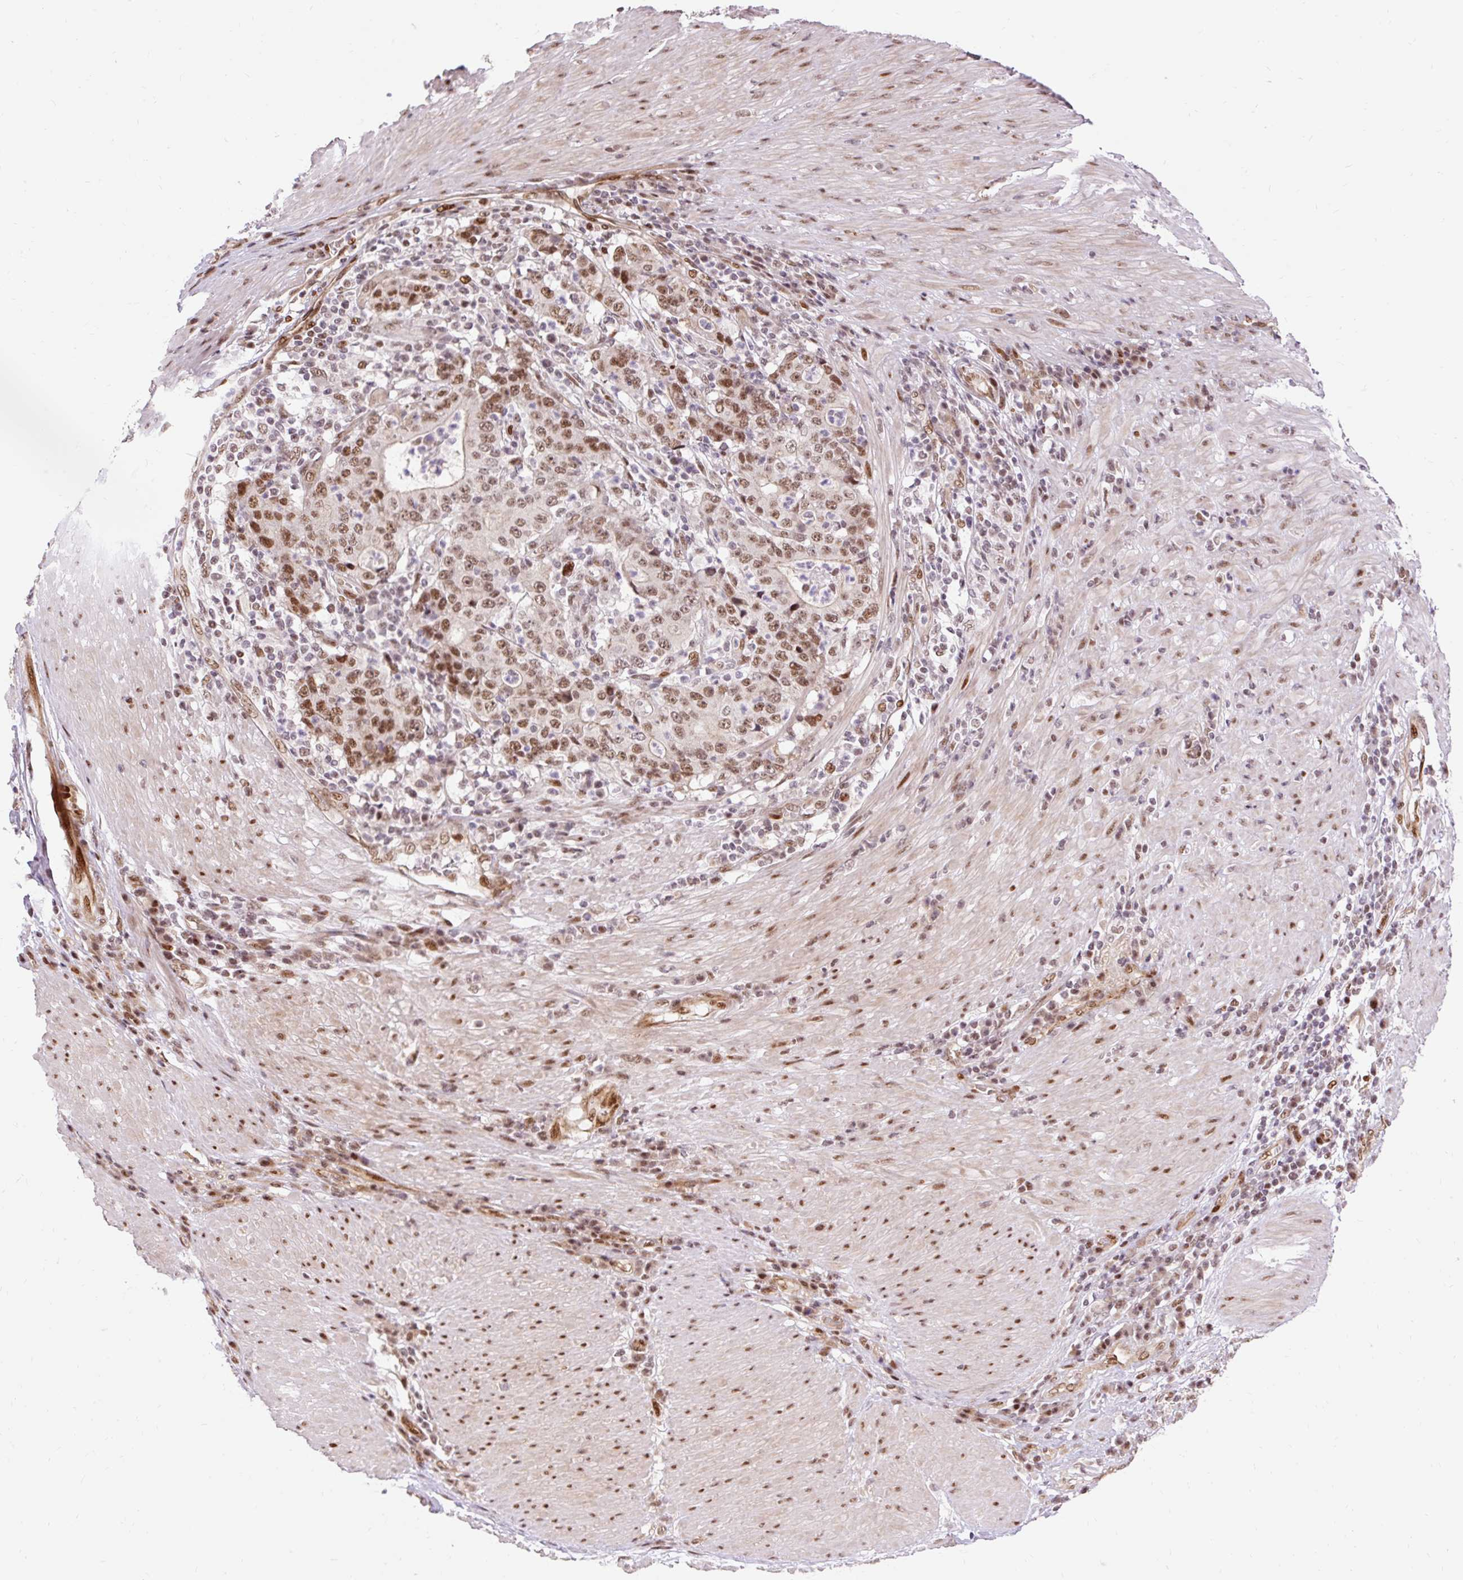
{"staining": {"intensity": "moderate", "quantity": ">75%", "location": "nuclear"}, "tissue": "stomach cancer", "cell_type": "Tumor cells", "image_type": "cancer", "snomed": [{"axis": "morphology", "description": "Normal tissue, NOS"}, {"axis": "morphology", "description": "Adenocarcinoma, NOS"}, {"axis": "topography", "description": "Stomach, upper"}, {"axis": "topography", "description": "Stomach"}], "caption": "A histopathology image of human stomach cancer (adenocarcinoma) stained for a protein demonstrates moderate nuclear brown staining in tumor cells.", "gene": "MECOM", "patient": {"sex": "male", "age": 59}}